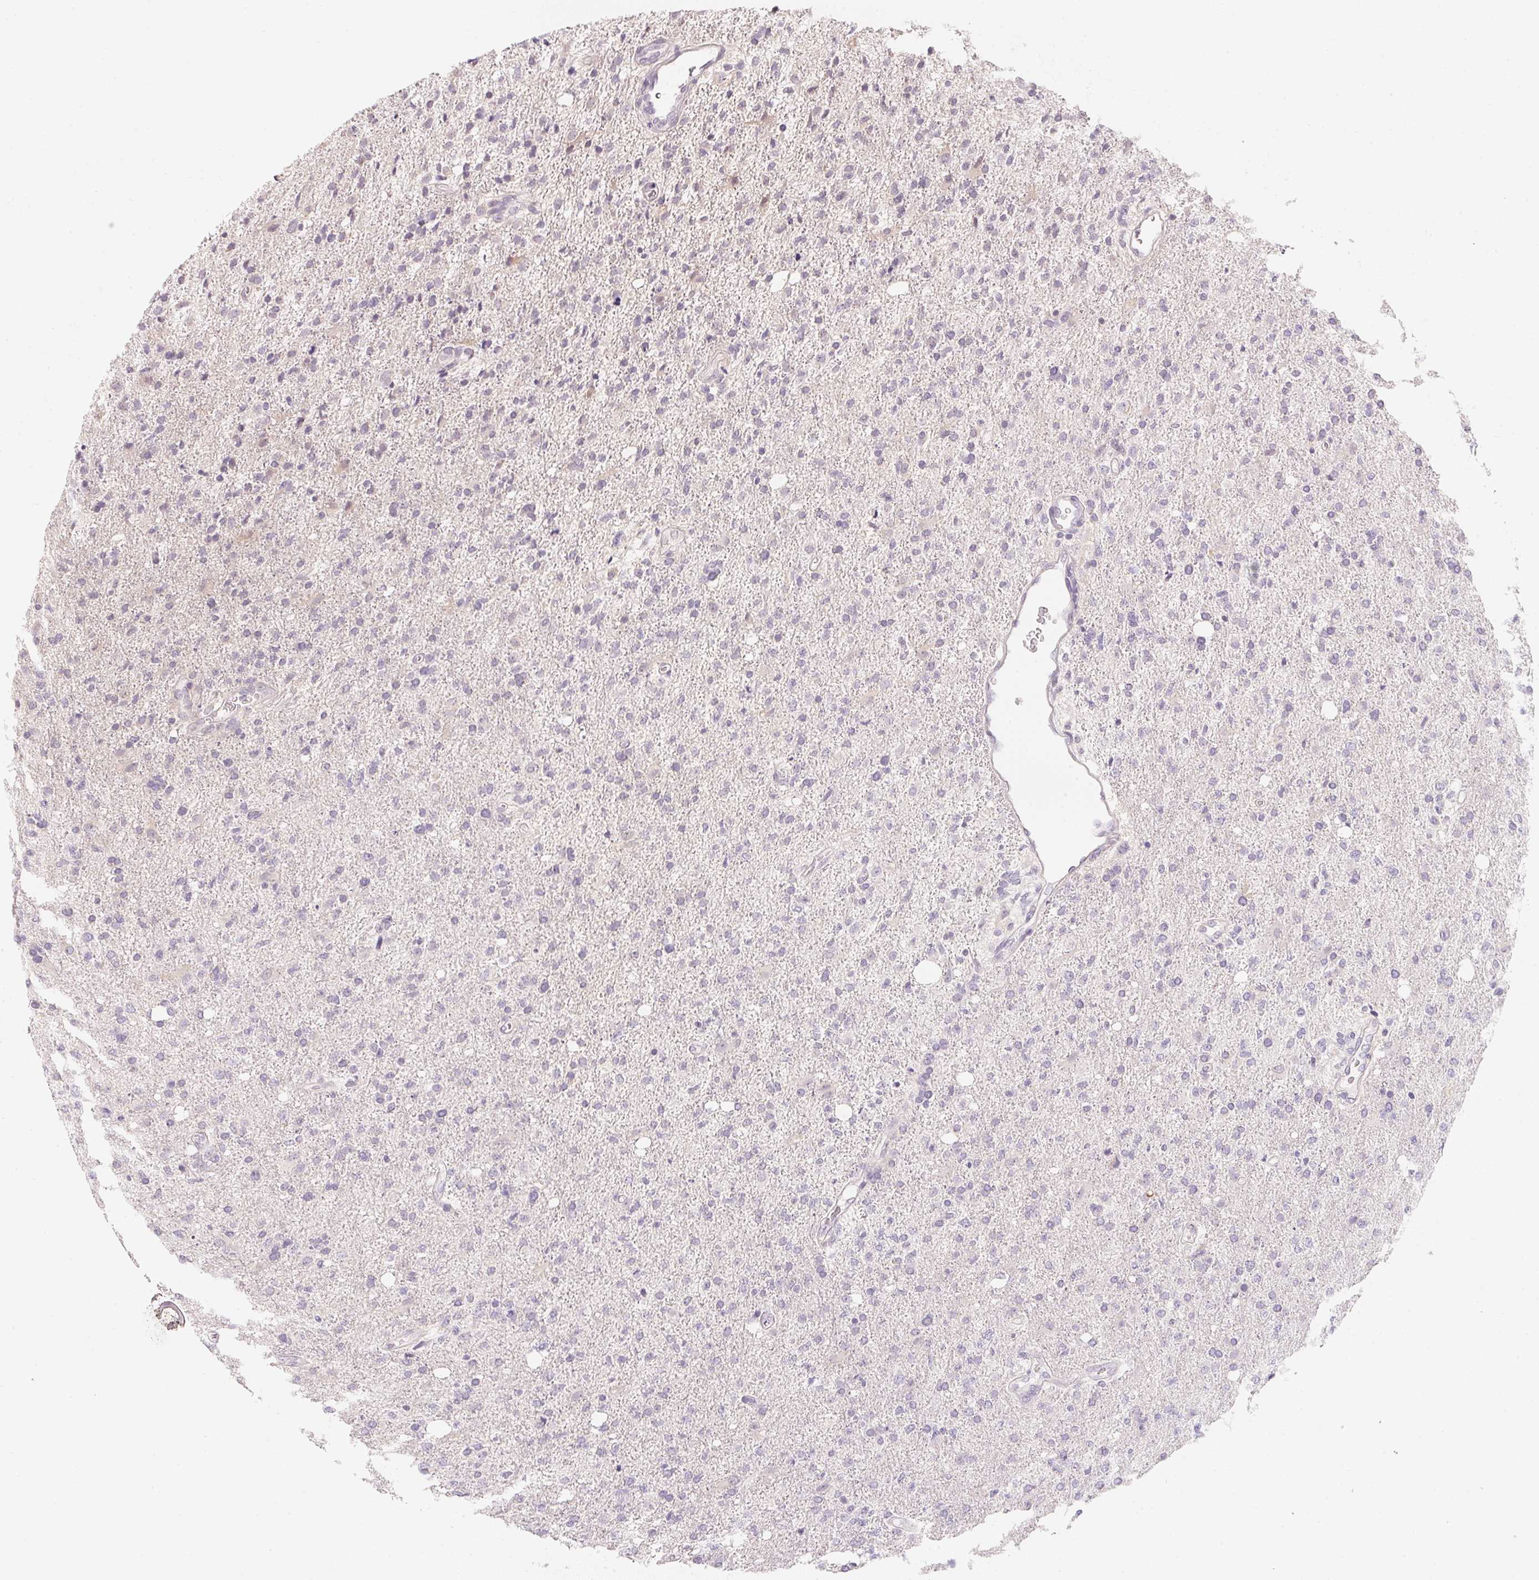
{"staining": {"intensity": "negative", "quantity": "none", "location": "none"}, "tissue": "glioma", "cell_type": "Tumor cells", "image_type": "cancer", "snomed": [{"axis": "morphology", "description": "Glioma, malignant, High grade"}, {"axis": "topography", "description": "Cerebral cortex"}], "caption": "This is a image of IHC staining of high-grade glioma (malignant), which shows no expression in tumor cells.", "gene": "CFAP276", "patient": {"sex": "male", "age": 70}}